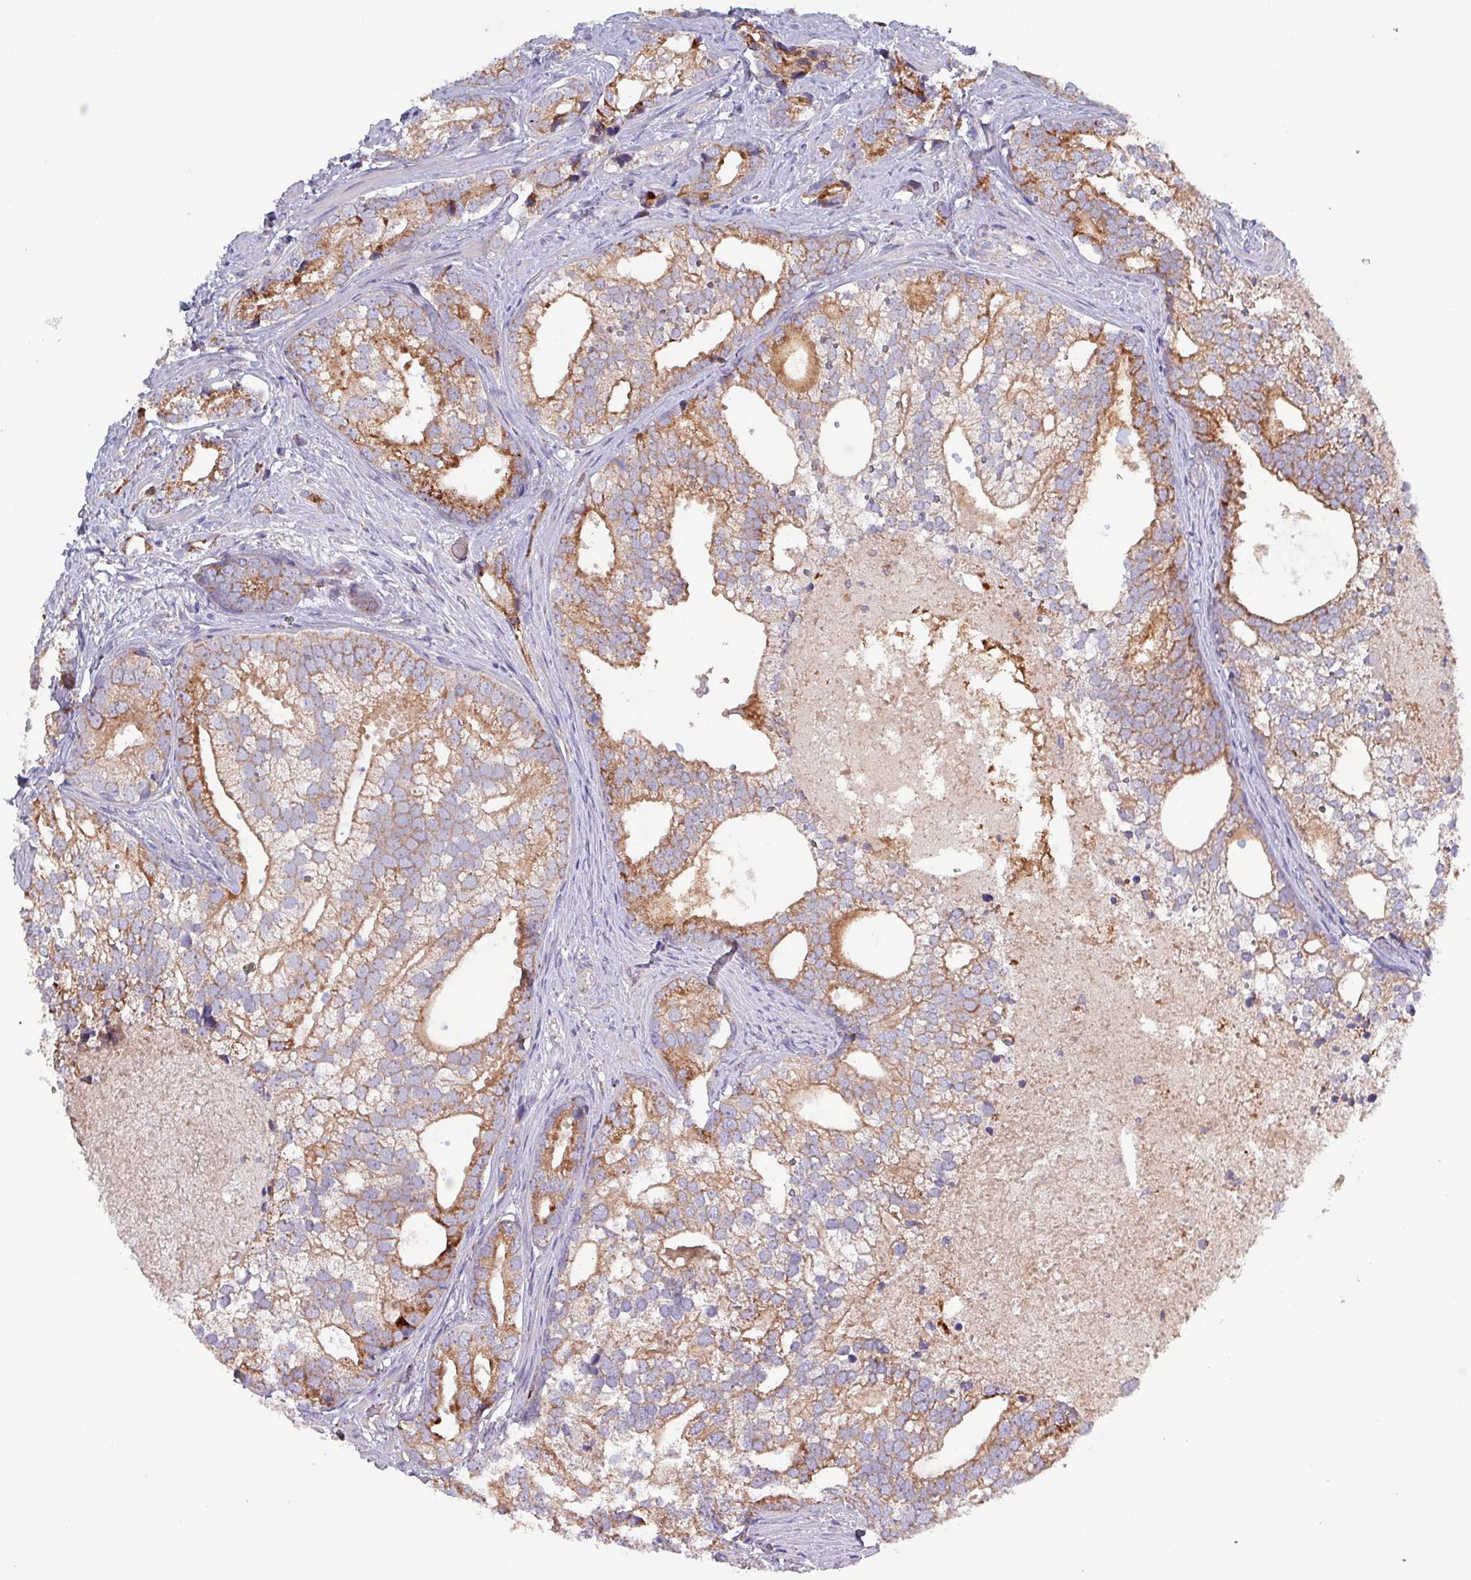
{"staining": {"intensity": "moderate", "quantity": ">75%", "location": "cytoplasmic/membranous"}, "tissue": "prostate cancer", "cell_type": "Tumor cells", "image_type": "cancer", "snomed": [{"axis": "morphology", "description": "Adenocarcinoma, High grade"}, {"axis": "topography", "description": "Prostate"}], "caption": "Immunohistochemical staining of high-grade adenocarcinoma (prostate) displays moderate cytoplasmic/membranous protein positivity in about >75% of tumor cells.", "gene": "ZNF322", "patient": {"sex": "male", "age": 75}}